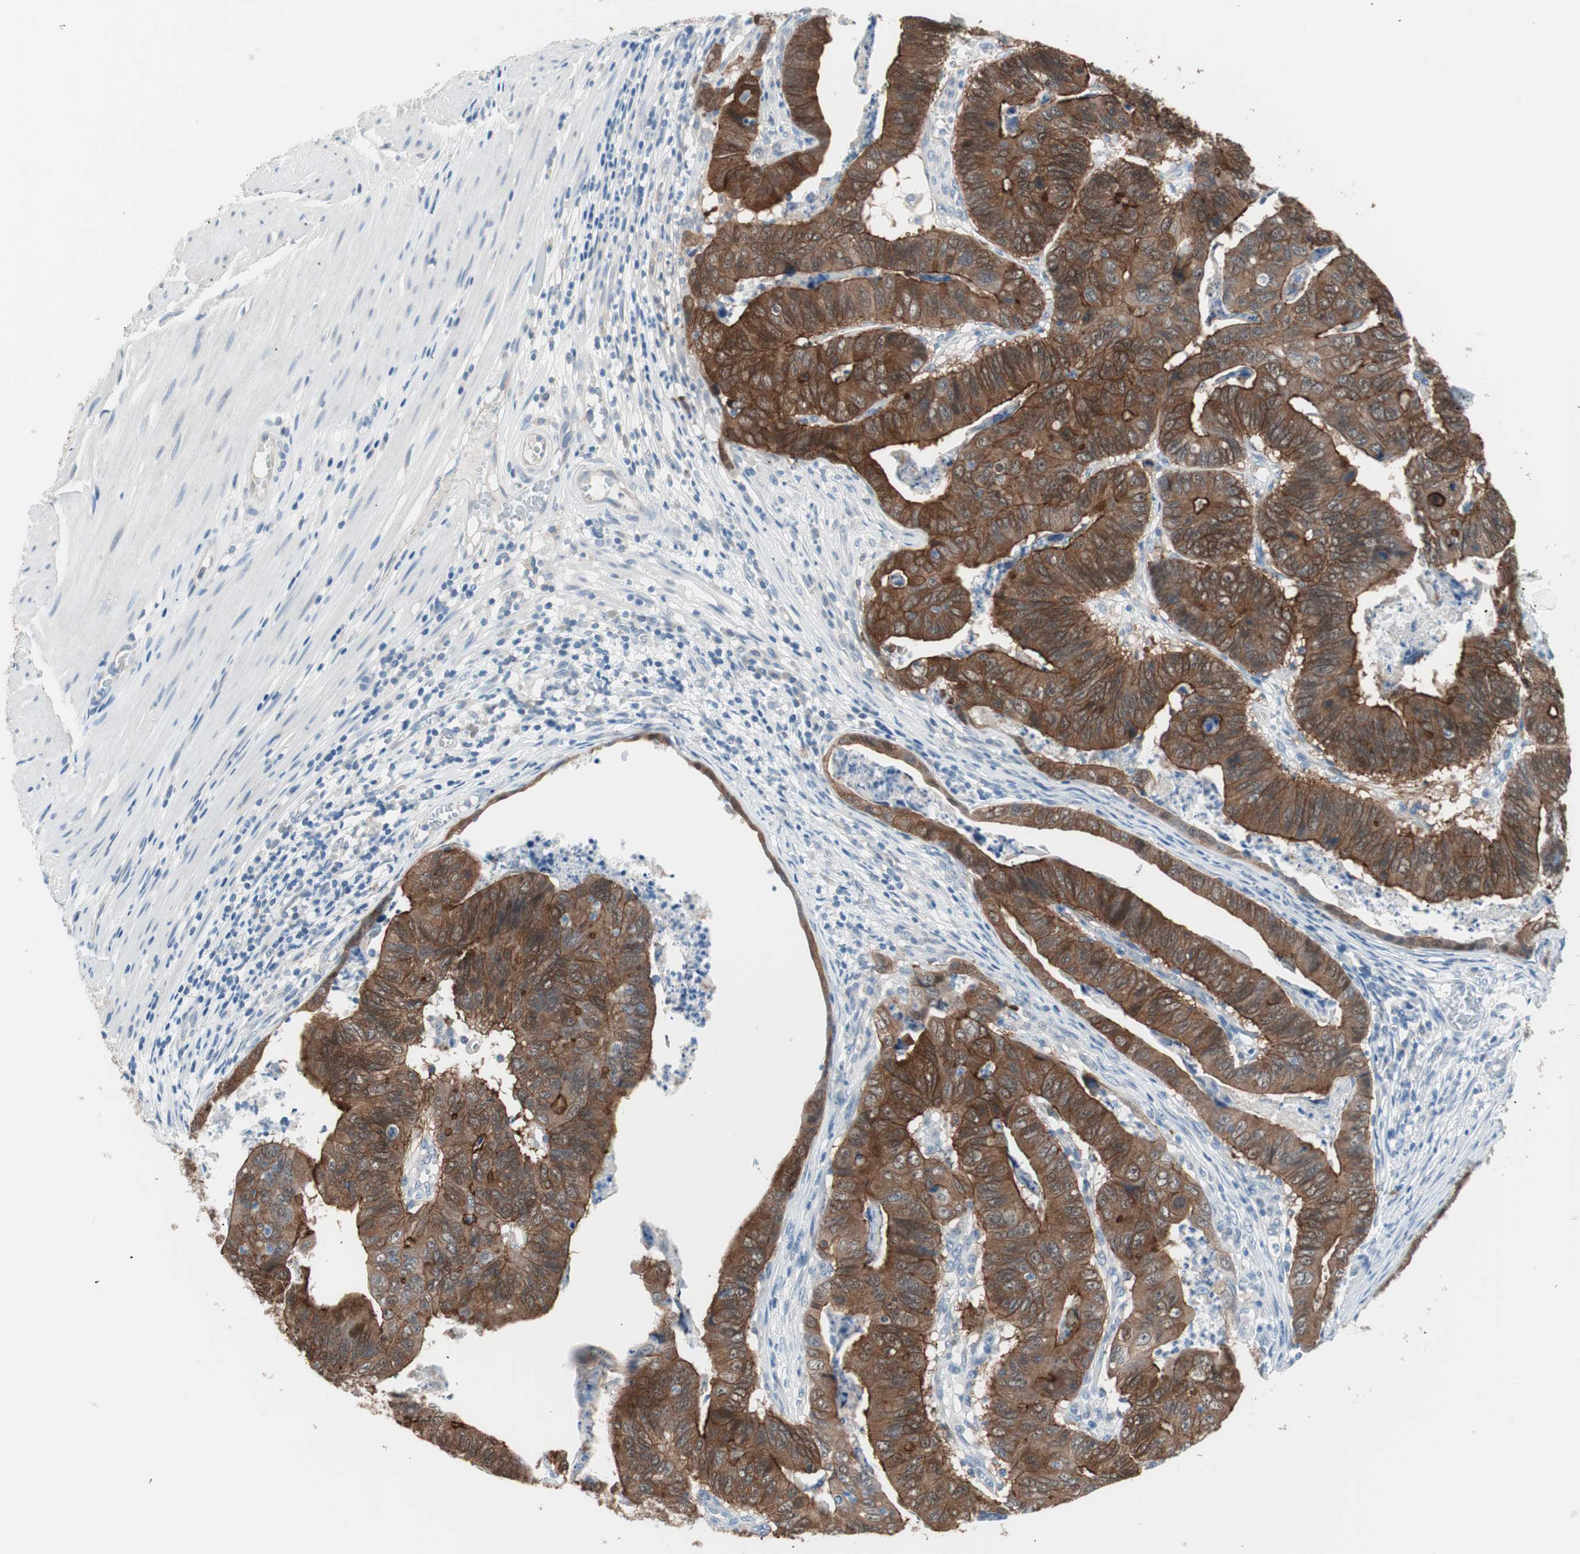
{"staining": {"intensity": "strong", "quantity": ">75%", "location": "cytoplasmic/membranous"}, "tissue": "stomach cancer", "cell_type": "Tumor cells", "image_type": "cancer", "snomed": [{"axis": "morphology", "description": "Adenocarcinoma, NOS"}, {"axis": "topography", "description": "Stomach, lower"}], "caption": "Protein staining of adenocarcinoma (stomach) tissue displays strong cytoplasmic/membranous positivity in about >75% of tumor cells.", "gene": "VIL1", "patient": {"sex": "male", "age": 77}}